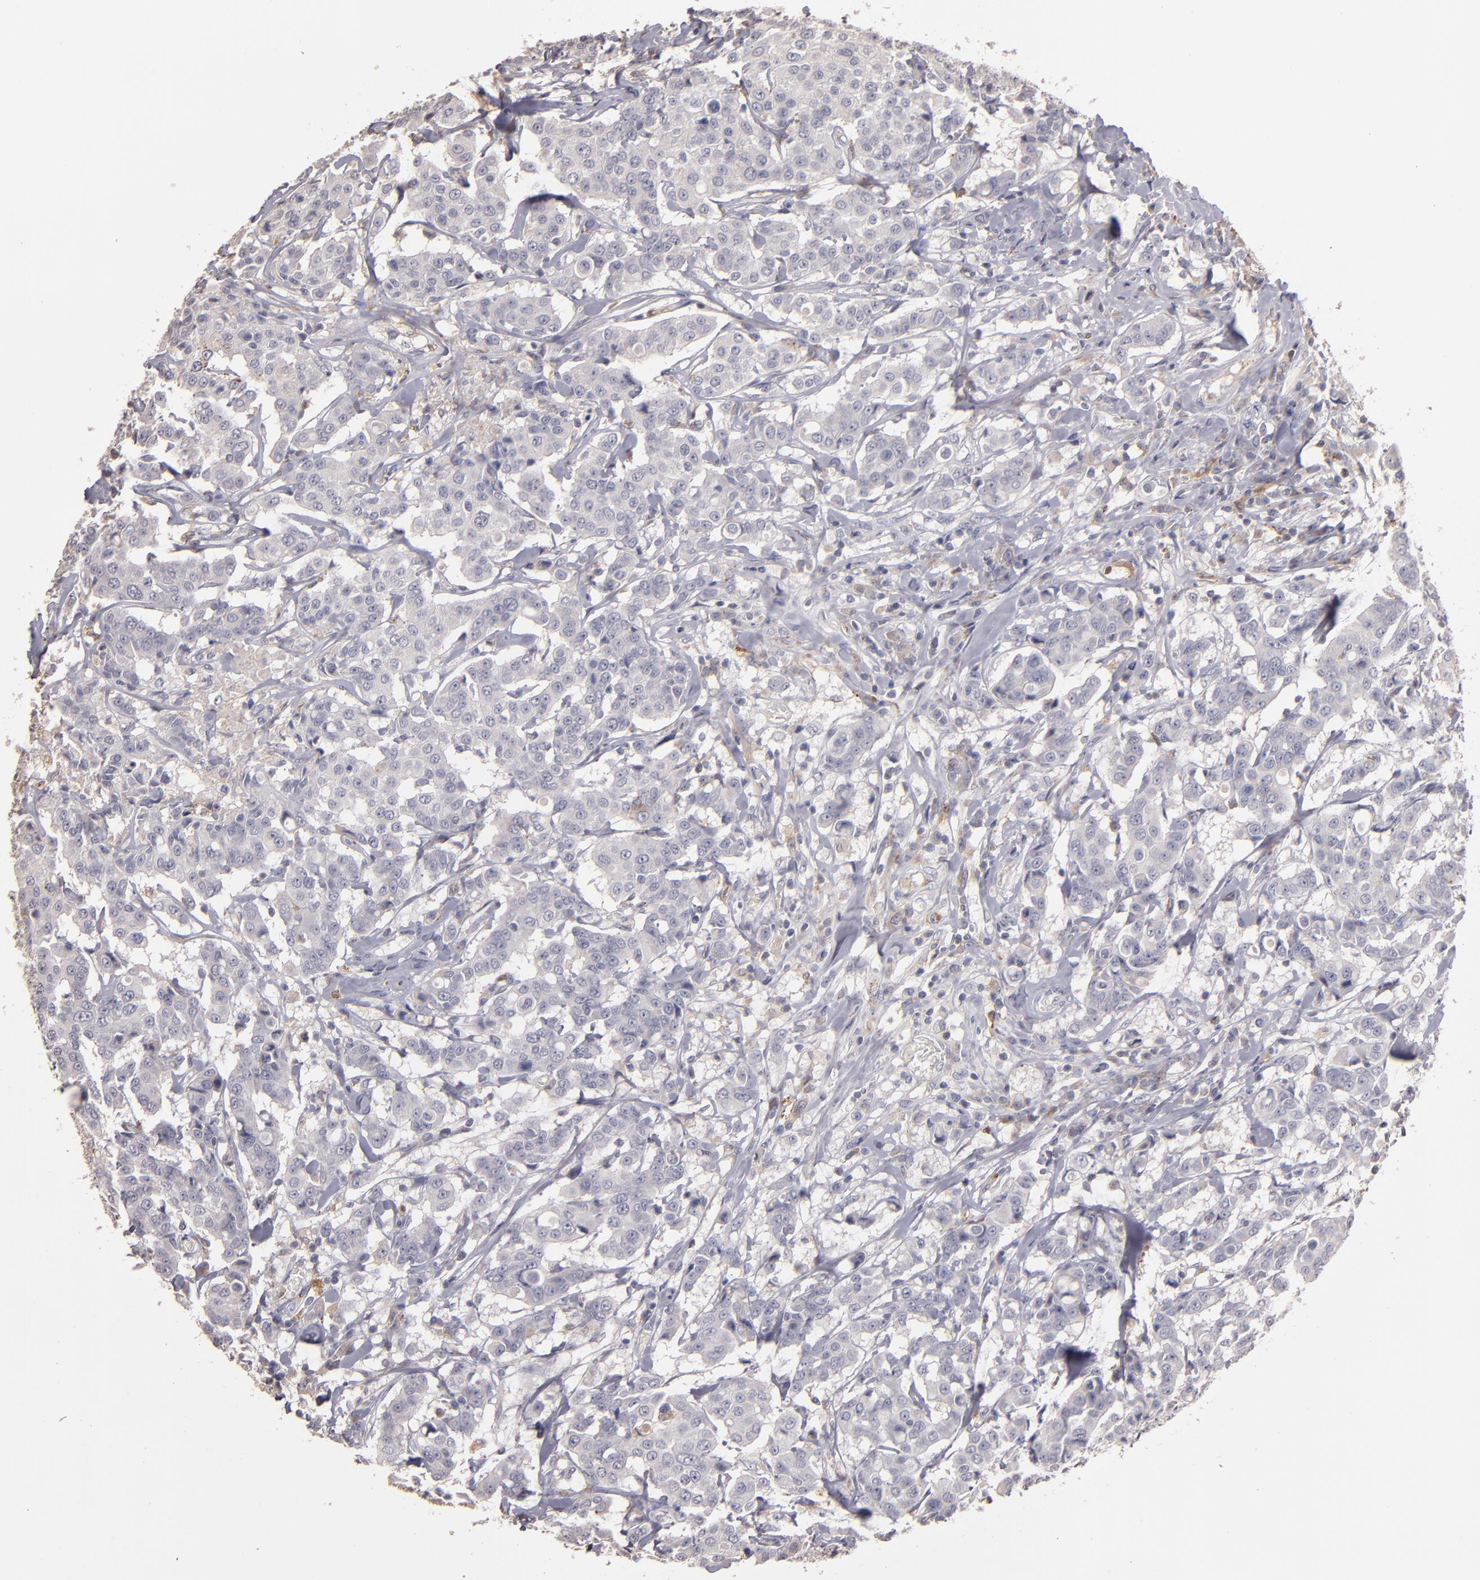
{"staining": {"intensity": "negative", "quantity": "none", "location": "none"}, "tissue": "breast cancer", "cell_type": "Tumor cells", "image_type": "cancer", "snomed": [{"axis": "morphology", "description": "Duct carcinoma"}, {"axis": "topography", "description": "Breast"}], "caption": "Tumor cells are negative for protein expression in human breast cancer.", "gene": "TRAF1", "patient": {"sex": "female", "age": 27}}